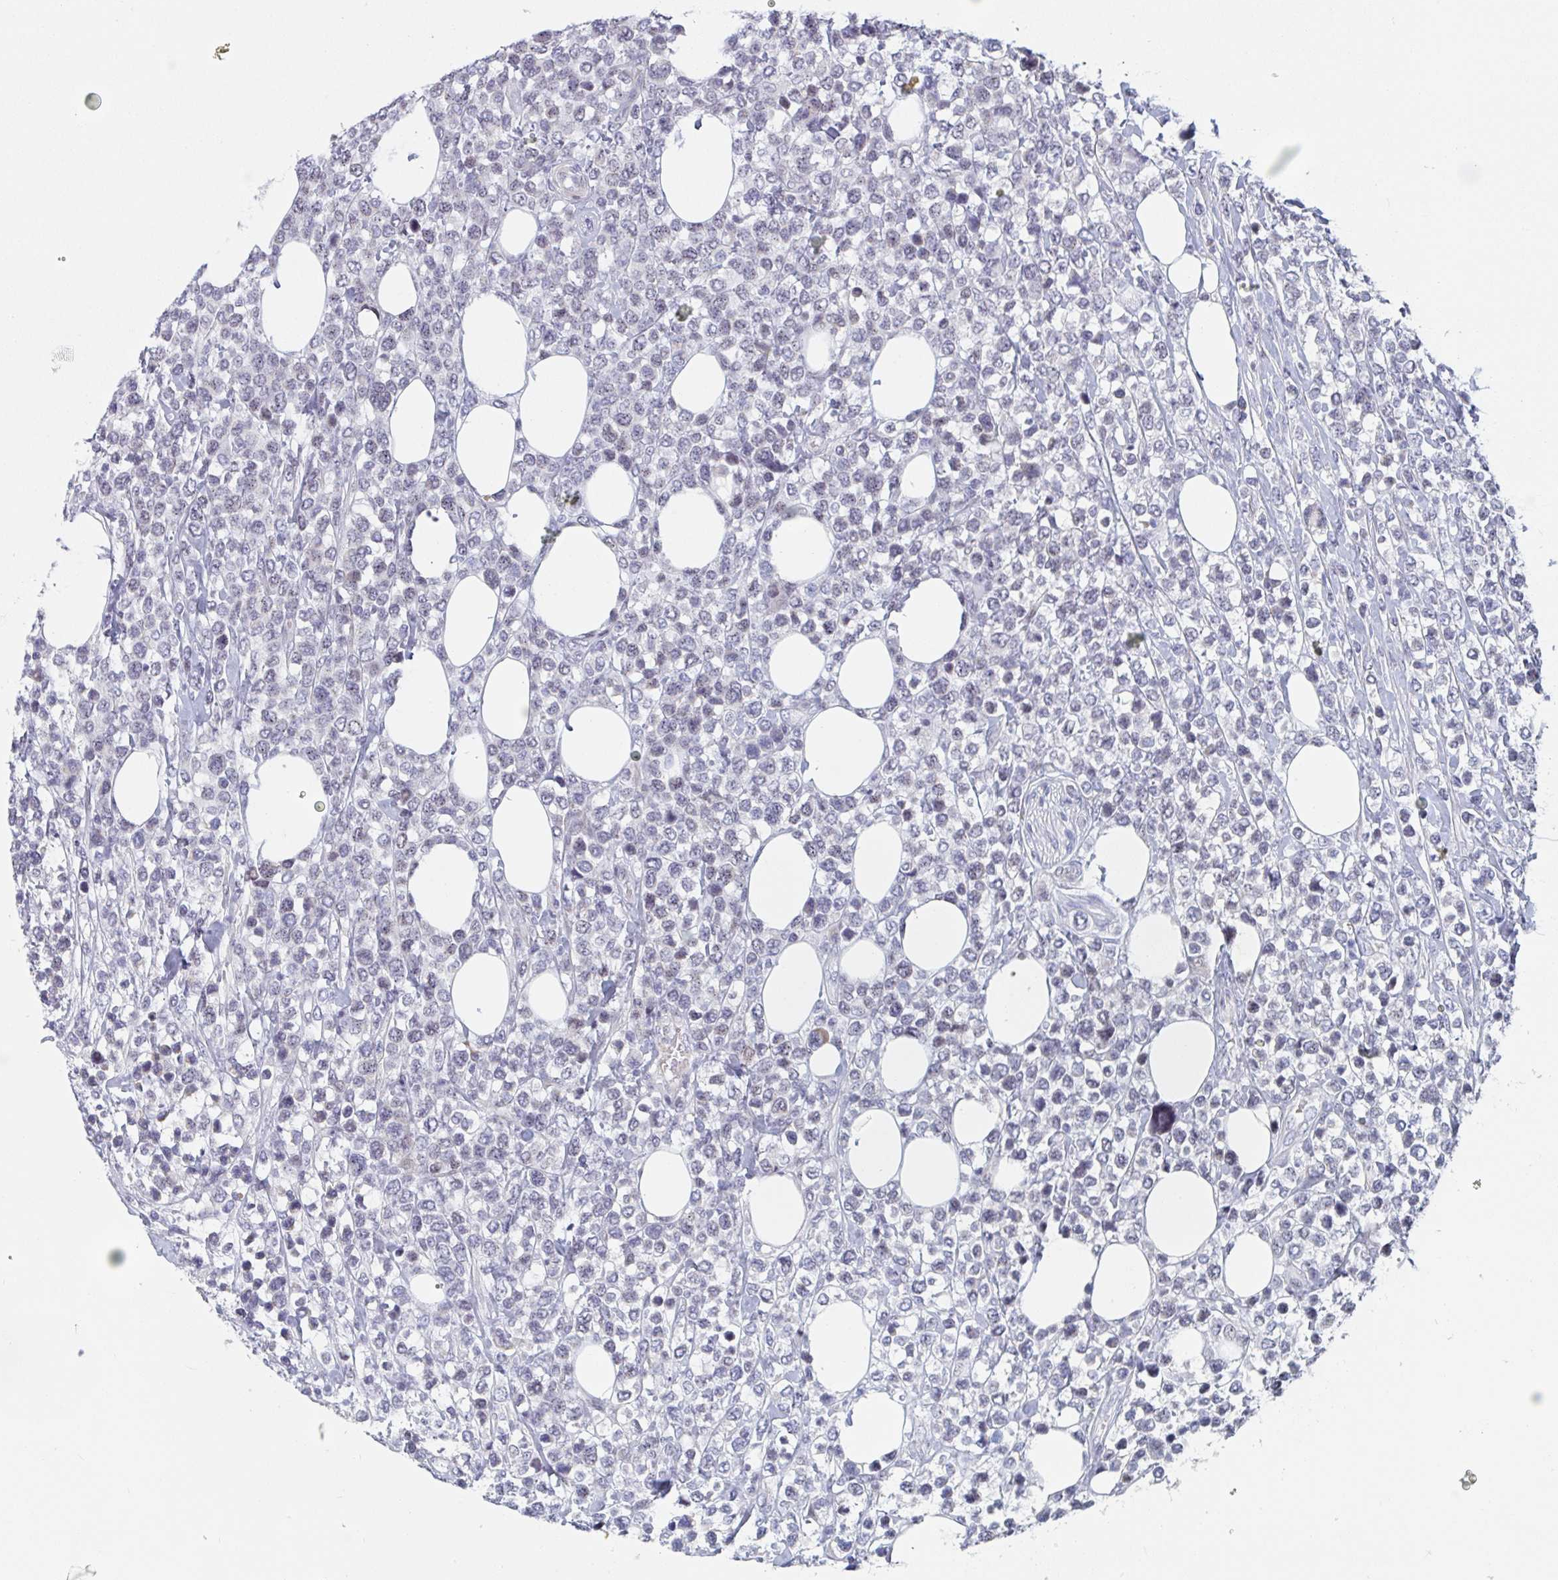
{"staining": {"intensity": "negative", "quantity": "none", "location": "none"}, "tissue": "lymphoma", "cell_type": "Tumor cells", "image_type": "cancer", "snomed": [{"axis": "morphology", "description": "Malignant lymphoma, non-Hodgkin's type, High grade"}, {"axis": "topography", "description": "Soft tissue"}], "caption": "High magnification brightfield microscopy of high-grade malignant lymphoma, non-Hodgkin's type stained with DAB (brown) and counterstained with hematoxylin (blue): tumor cells show no significant staining.", "gene": "CENPT", "patient": {"sex": "female", "age": 56}}